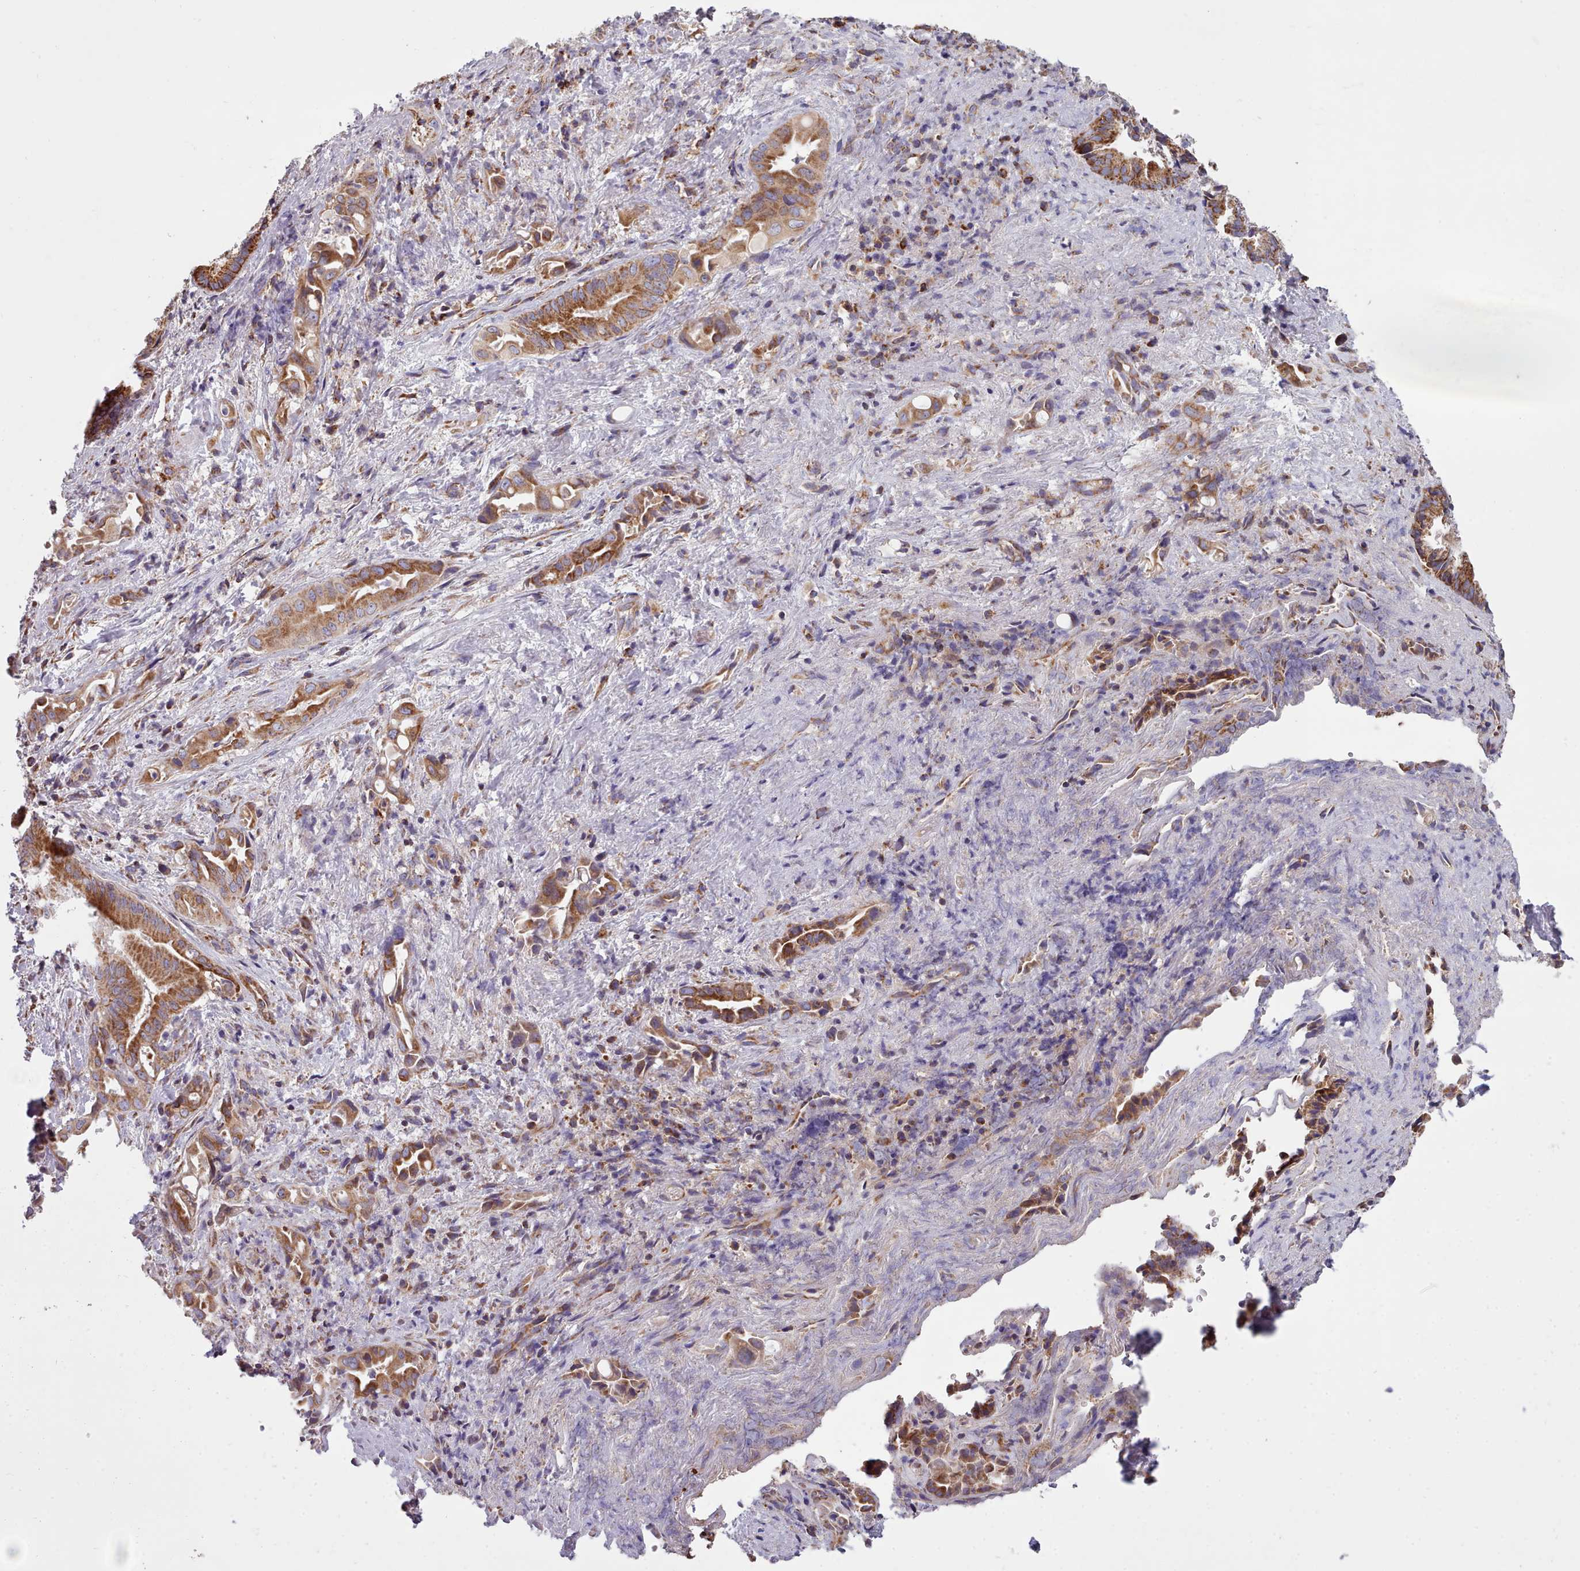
{"staining": {"intensity": "strong", "quantity": ">75%", "location": "cytoplasmic/membranous"}, "tissue": "liver cancer", "cell_type": "Tumor cells", "image_type": "cancer", "snomed": [{"axis": "morphology", "description": "Cholangiocarcinoma"}, {"axis": "topography", "description": "Liver"}], "caption": "Liver cancer (cholangiocarcinoma) tissue reveals strong cytoplasmic/membranous staining in approximately >75% of tumor cells, visualized by immunohistochemistry.", "gene": "SRP54", "patient": {"sex": "female", "age": 68}}